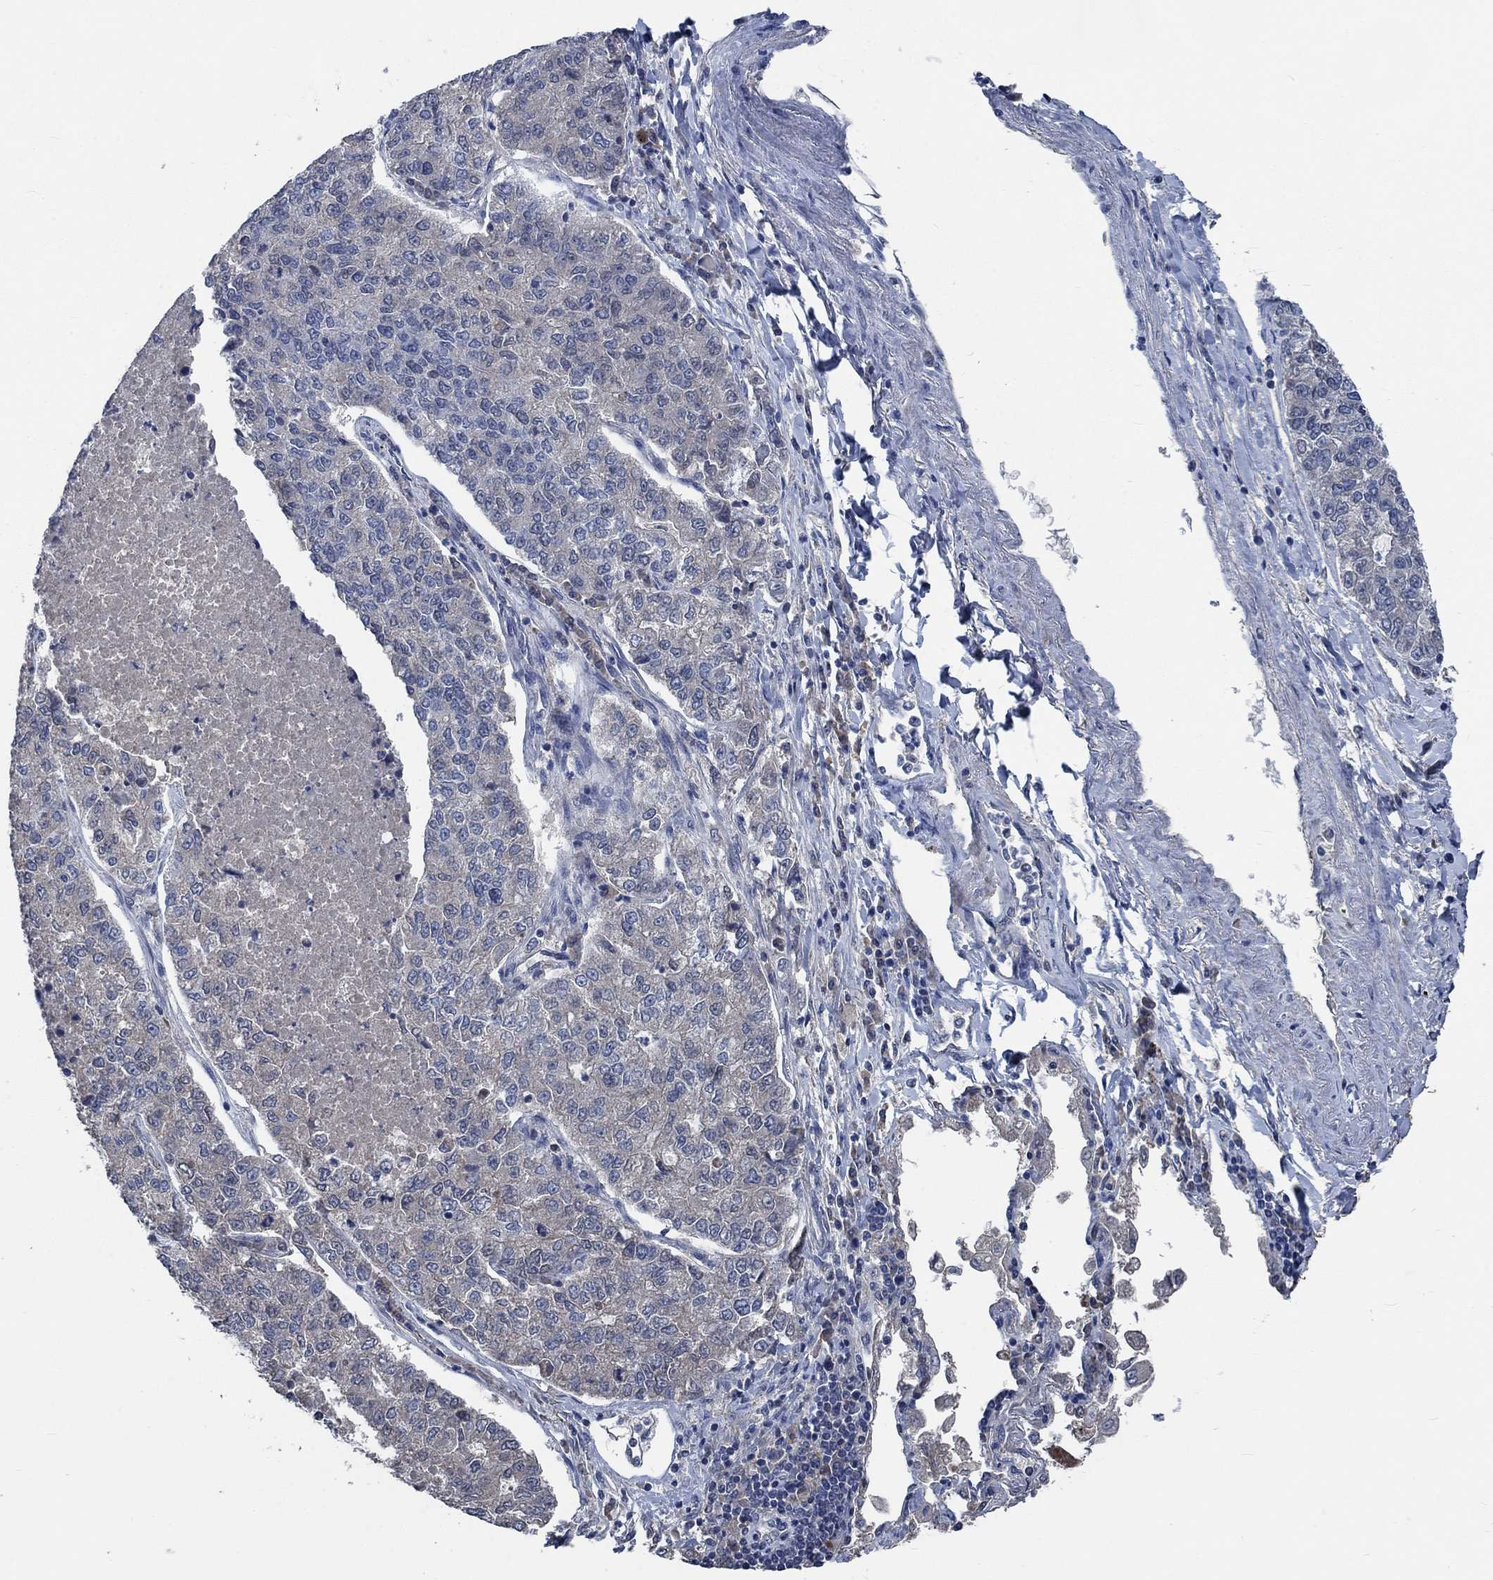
{"staining": {"intensity": "negative", "quantity": "none", "location": "none"}, "tissue": "lung cancer", "cell_type": "Tumor cells", "image_type": "cancer", "snomed": [{"axis": "morphology", "description": "Adenocarcinoma, NOS"}, {"axis": "topography", "description": "Lung"}], "caption": "Tumor cells show no significant staining in lung cancer.", "gene": "OBSCN", "patient": {"sex": "male", "age": 49}}